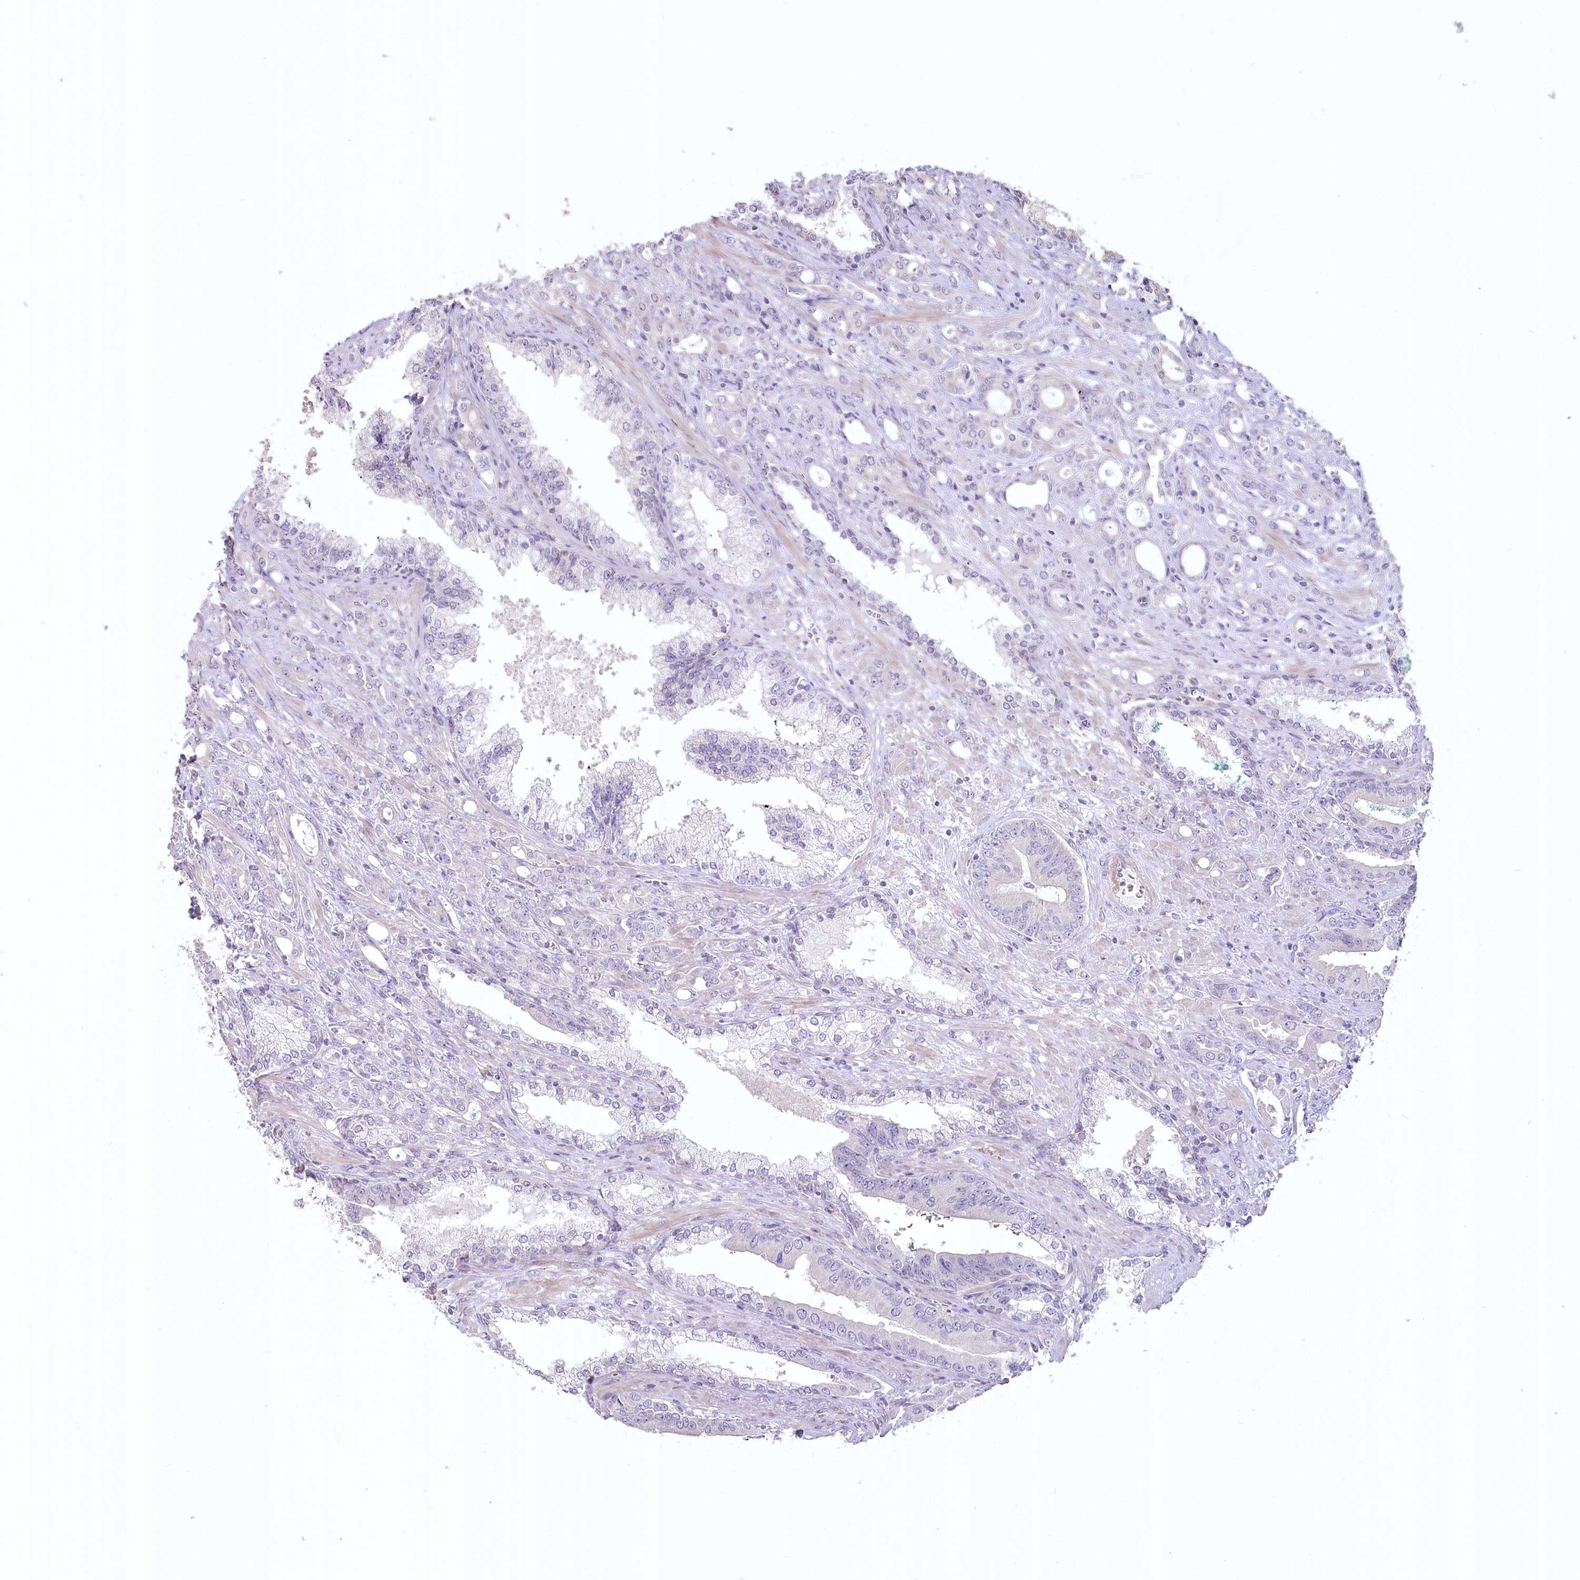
{"staining": {"intensity": "negative", "quantity": "none", "location": "none"}, "tissue": "prostate cancer", "cell_type": "Tumor cells", "image_type": "cancer", "snomed": [{"axis": "morphology", "description": "Adenocarcinoma, High grade"}, {"axis": "topography", "description": "Prostate"}], "caption": "Tumor cells are negative for protein expression in human prostate cancer (adenocarcinoma (high-grade)).", "gene": "USP11", "patient": {"sex": "male", "age": 72}}